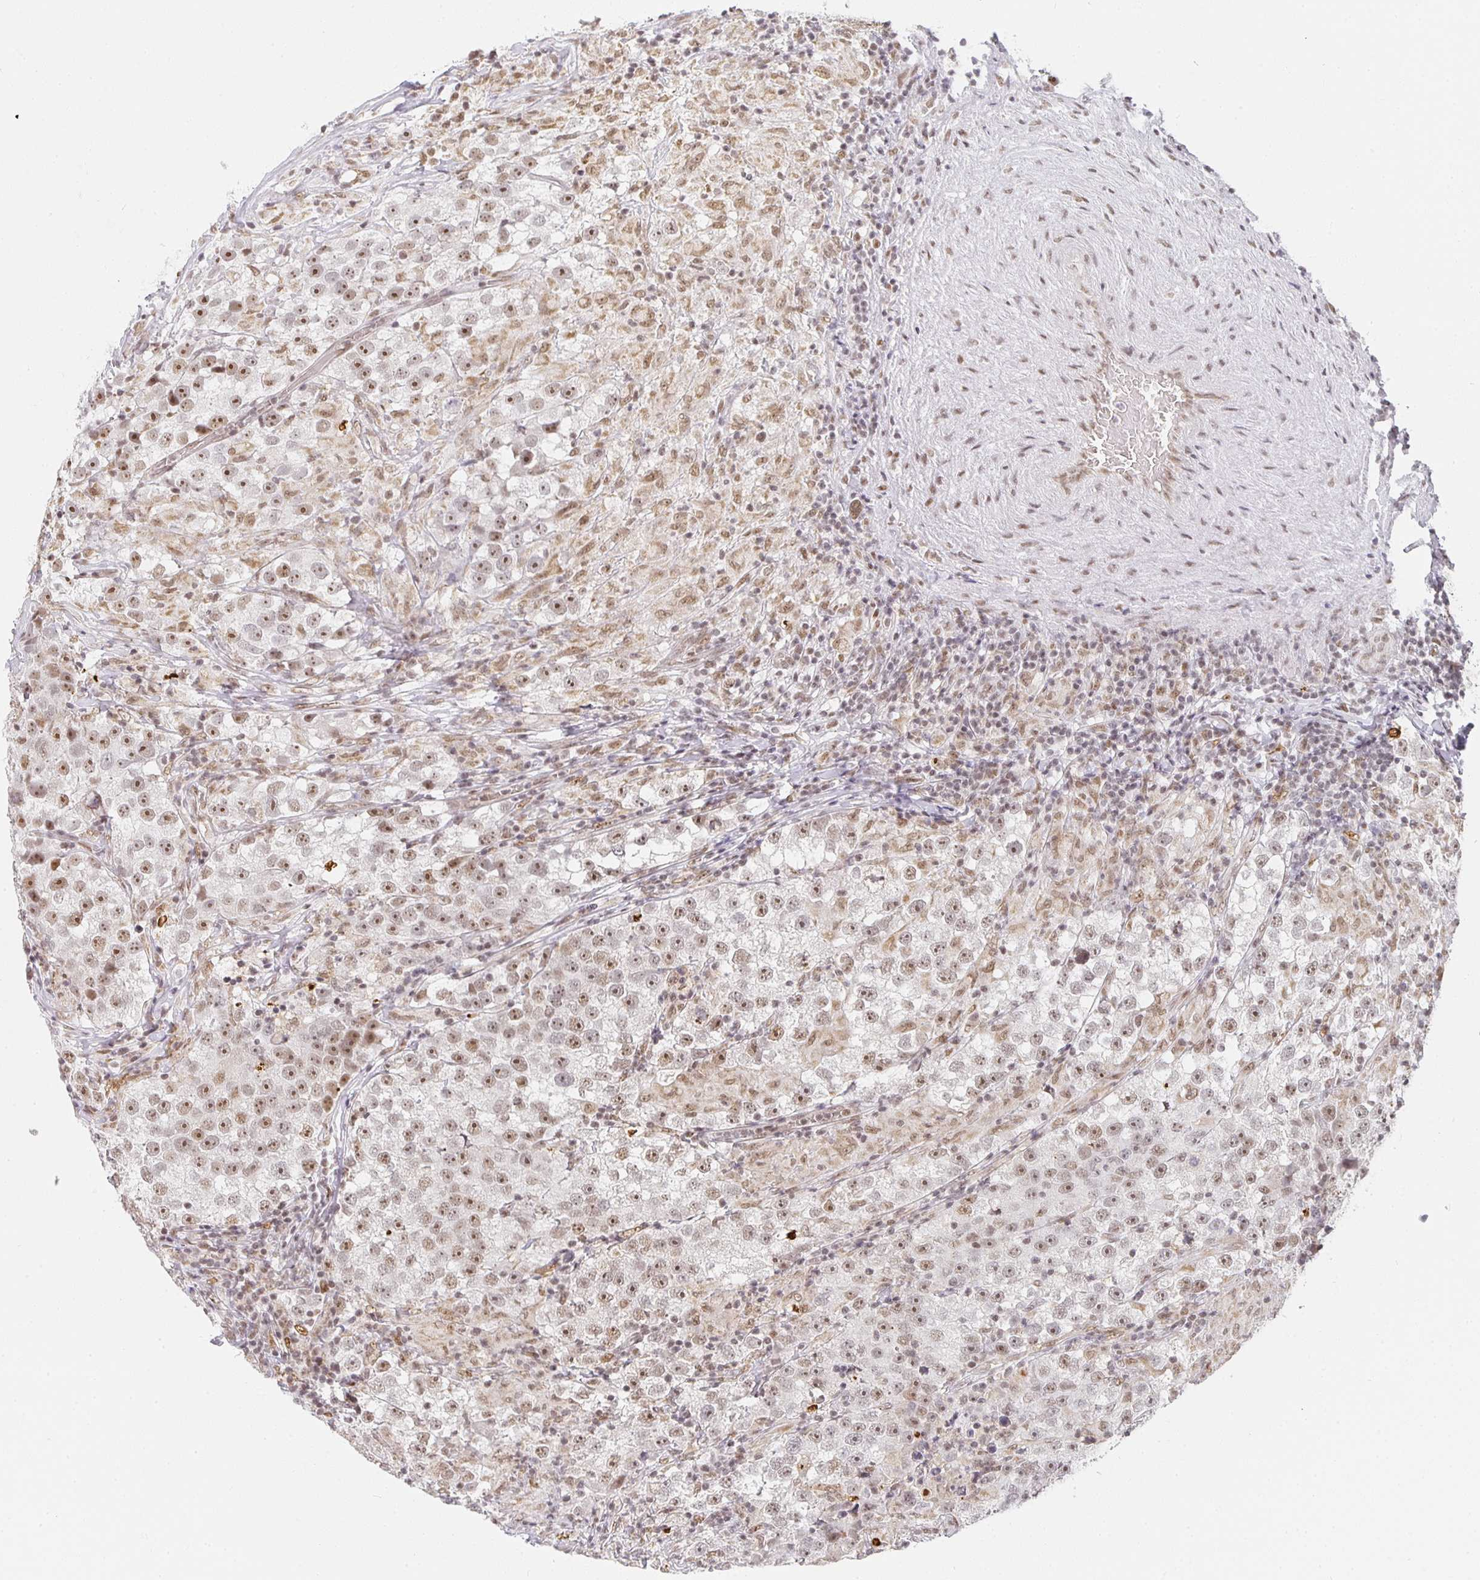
{"staining": {"intensity": "moderate", "quantity": ">75%", "location": "nuclear"}, "tissue": "testis cancer", "cell_type": "Tumor cells", "image_type": "cancer", "snomed": [{"axis": "morphology", "description": "Seminoma, NOS"}, {"axis": "topography", "description": "Testis"}], "caption": "About >75% of tumor cells in testis seminoma exhibit moderate nuclear protein staining as visualized by brown immunohistochemical staining.", "gene": "SMARCA2", "patient": {"sex": "male", "age": 46}}